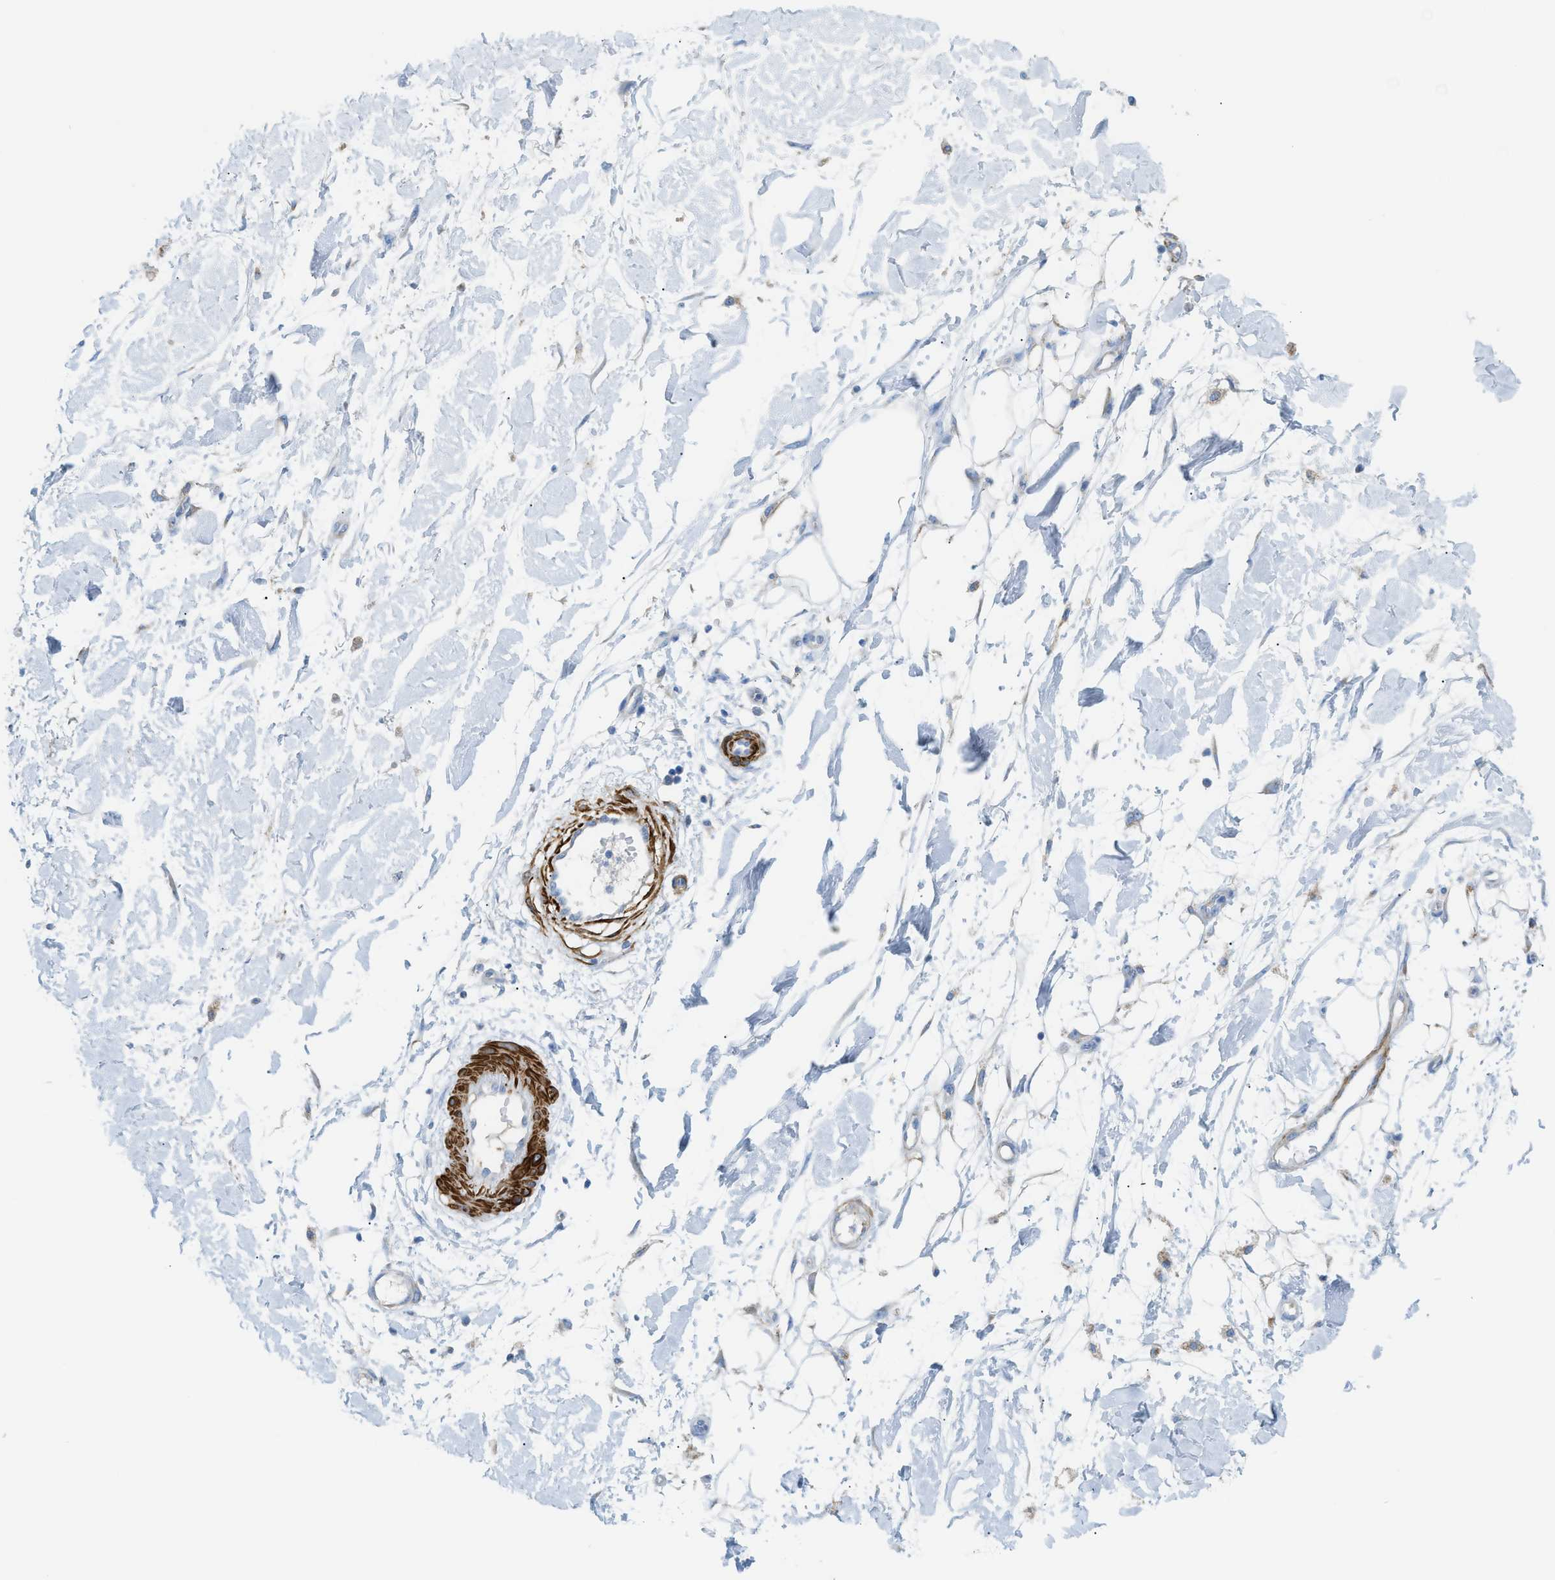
{"staining": {"intensity": "negative", "quantity": "none", "location": "none"}, "tissue": "adipose tissue", "cell_type": "Adipocytes", "image_type": "normal", "snomed": [{"axis": "morphology", "description": "Normal tissue, NOS"}, {"axis": "morphology", "description": "Squamous cell carcinoma, NOS"}, {"axis": "topography", "description": "Skin"}, {"axis": "topography", "description": "Peripheral nerve tissue"}], "caption": "Immunohistochemistry photomicrograph of normal adipose tissue: adipose tissue stained with DAB demonstrates no significant protein expression in adipocytes. Brightfield microscopy of immunohistochemistry stained with DAB (3,3'-diaminobenzidine) (brown) and hematoxylin (blue), captured at high magnification.", "gene": "MYH11", "patient": {"sex": "male", "age": 83}}